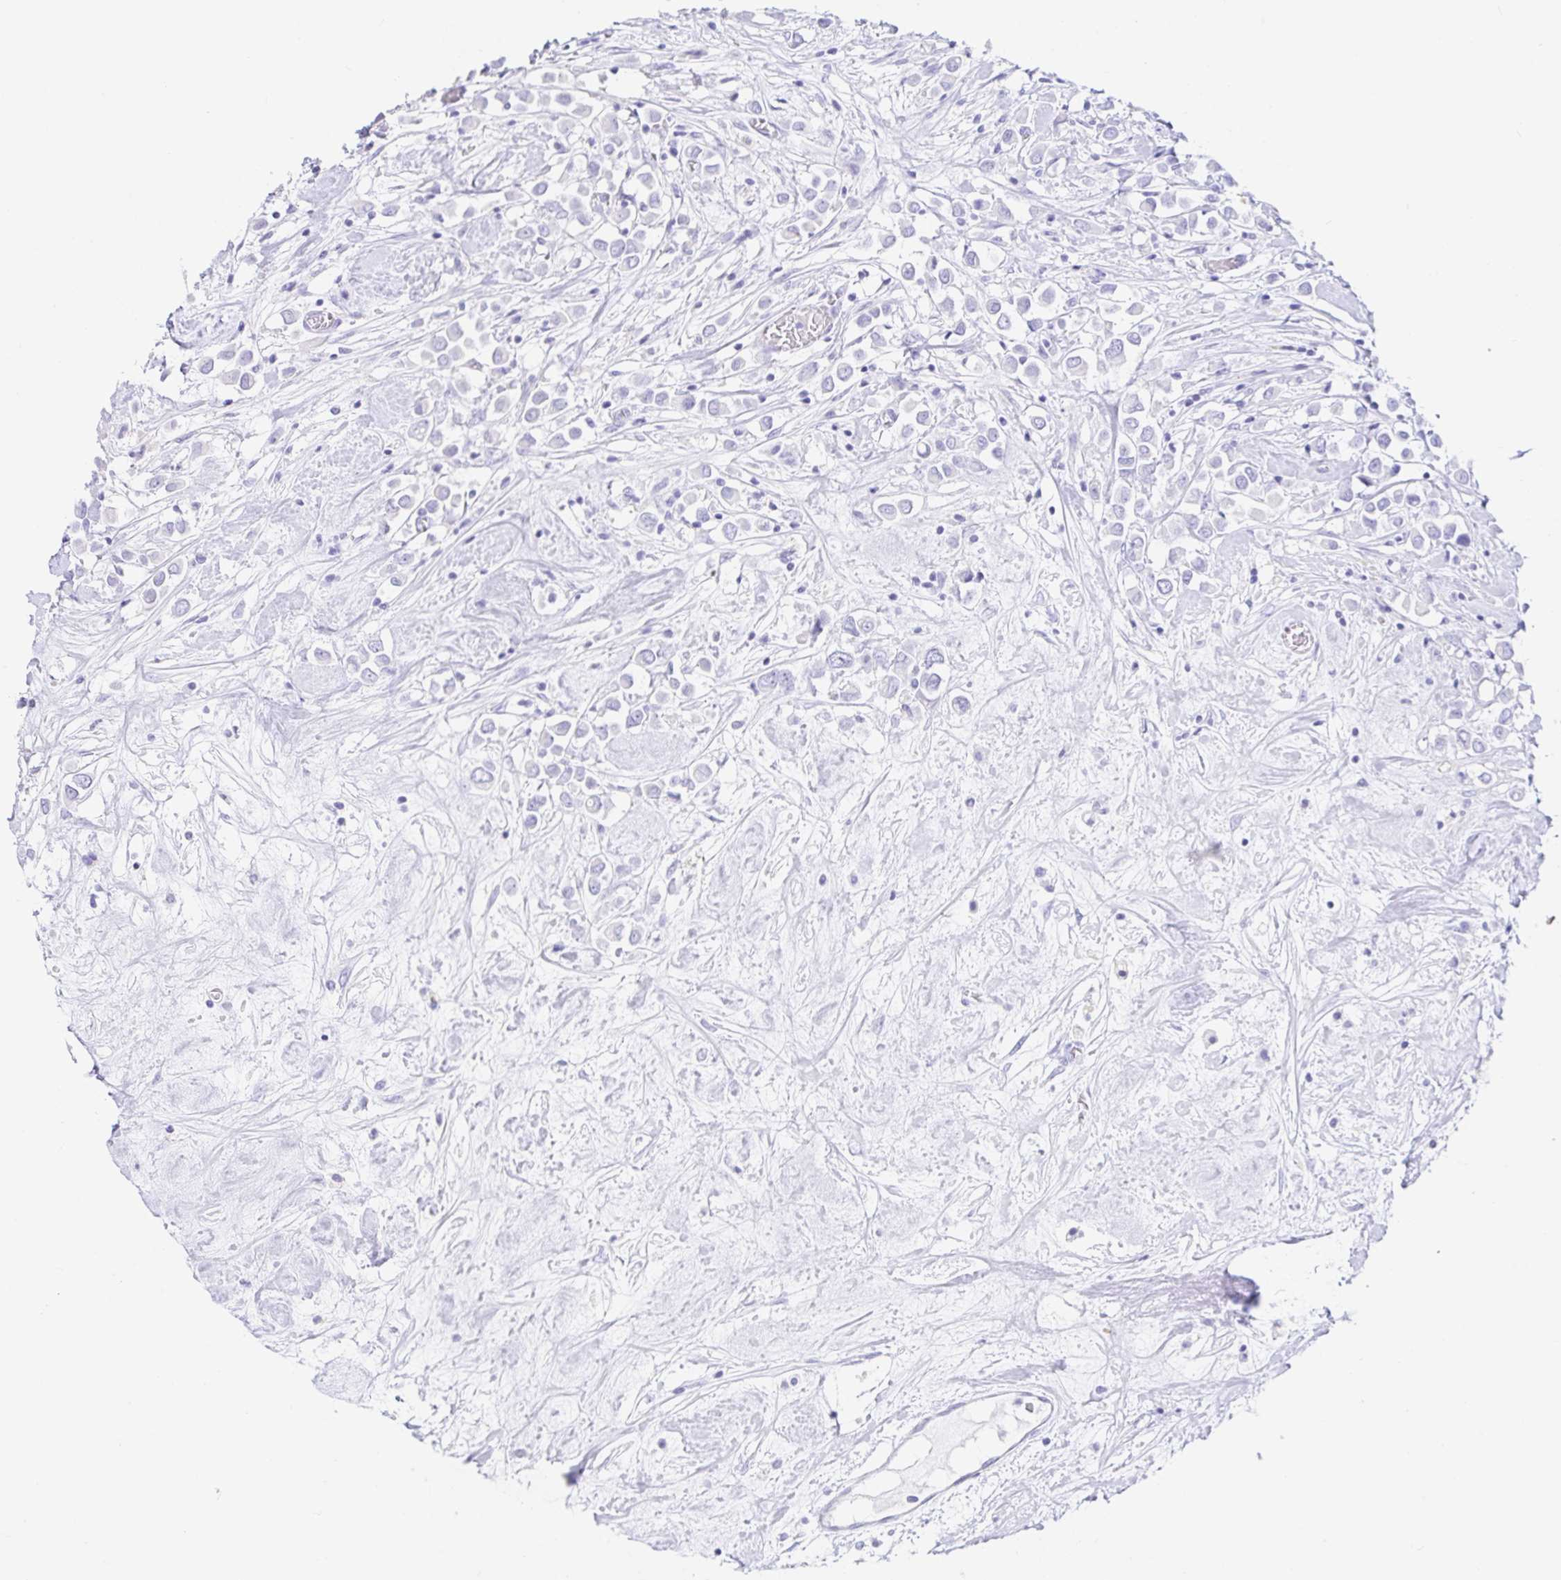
{"staining": {"intensity": "negative", "quantity": "none", "location": "none"}, "tissue": "breast cancer", "cell_type": "Tumor cells", "image_type": "cancer", "snomed": [{"axis": "morphology", "description": "Duct carcinoma"}, {"axis": "topography", "description": "Breast"}], "caption": "DAB (3,3'-diaminobenzidine) immunohistochemical staining of human breast cancer (invasive ductal carcinoma) shows no significant positivity in tumor cells. (DAB (3,3'-diaminobenzidine) immunohistochemistry with hematoxylin counter stain).", "gene": "PAX8", "patient": {"sex": "female", "age": 61}}